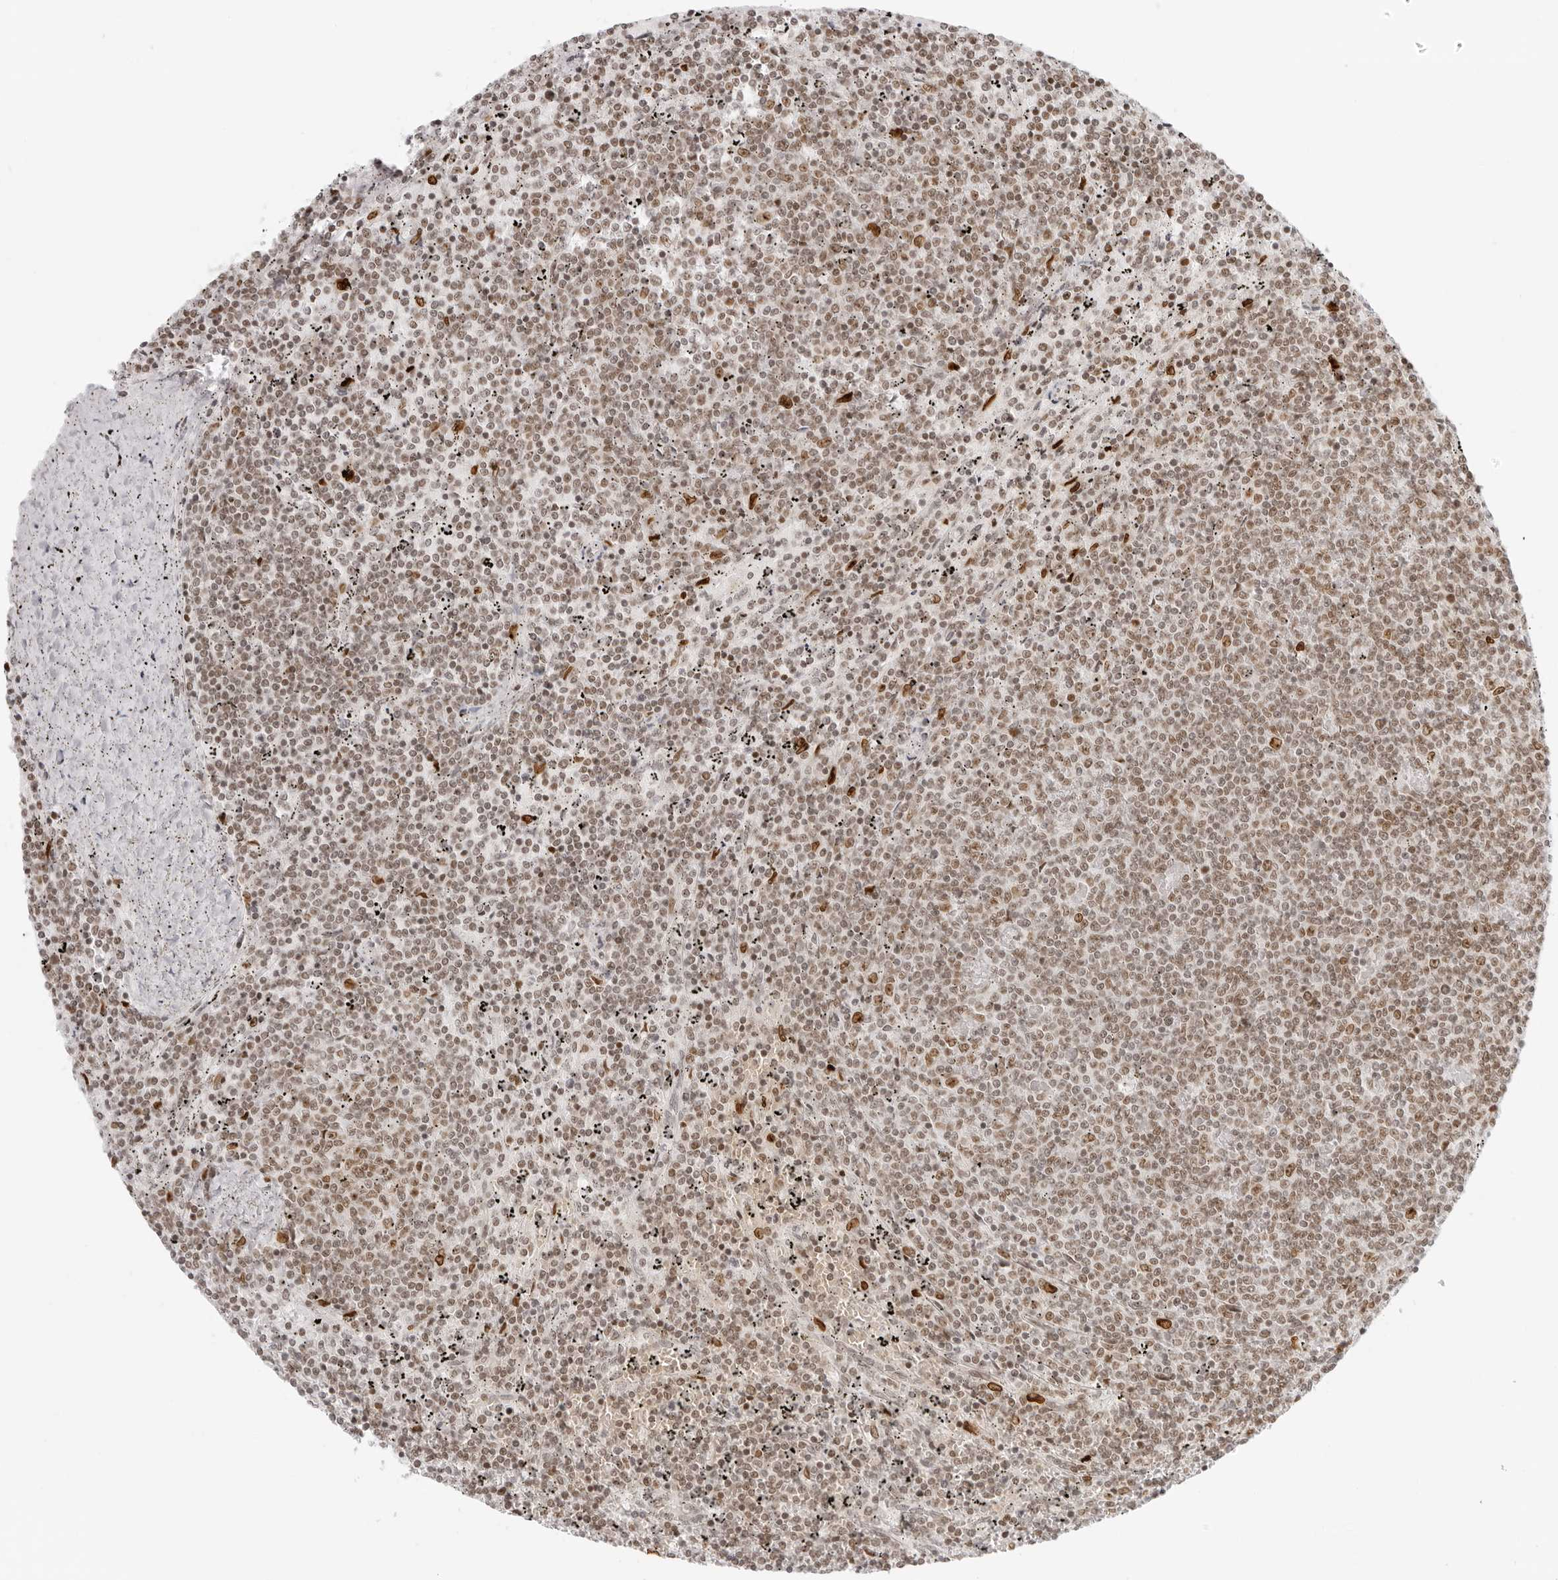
{"staining": {"intensity": "weak", "quantity": ">75%", "location": "nuclear"}, "tissue": "lymphoma", "cell_type": "Tumor cells", "image_type": "cancer", "snomed": [{"axis": "morphology", "description": "Malignant lymphoma, non-Hodgkin's type, Low grade"}, {"axis": "topography", "description": "Spleen"}], "caption": "Immunohistochemical staining of human malignant lymphoma, non-Hodgkin's type (low-grade) demonstrates low levels of weak nuclear staining in about >75% of tumor cells. Immunohistochemistry (ihc) stains the protein in brown and the nuclei are stained blue.", "gene": "RCC1", "patient": {"sex": "female", "age": 50}}